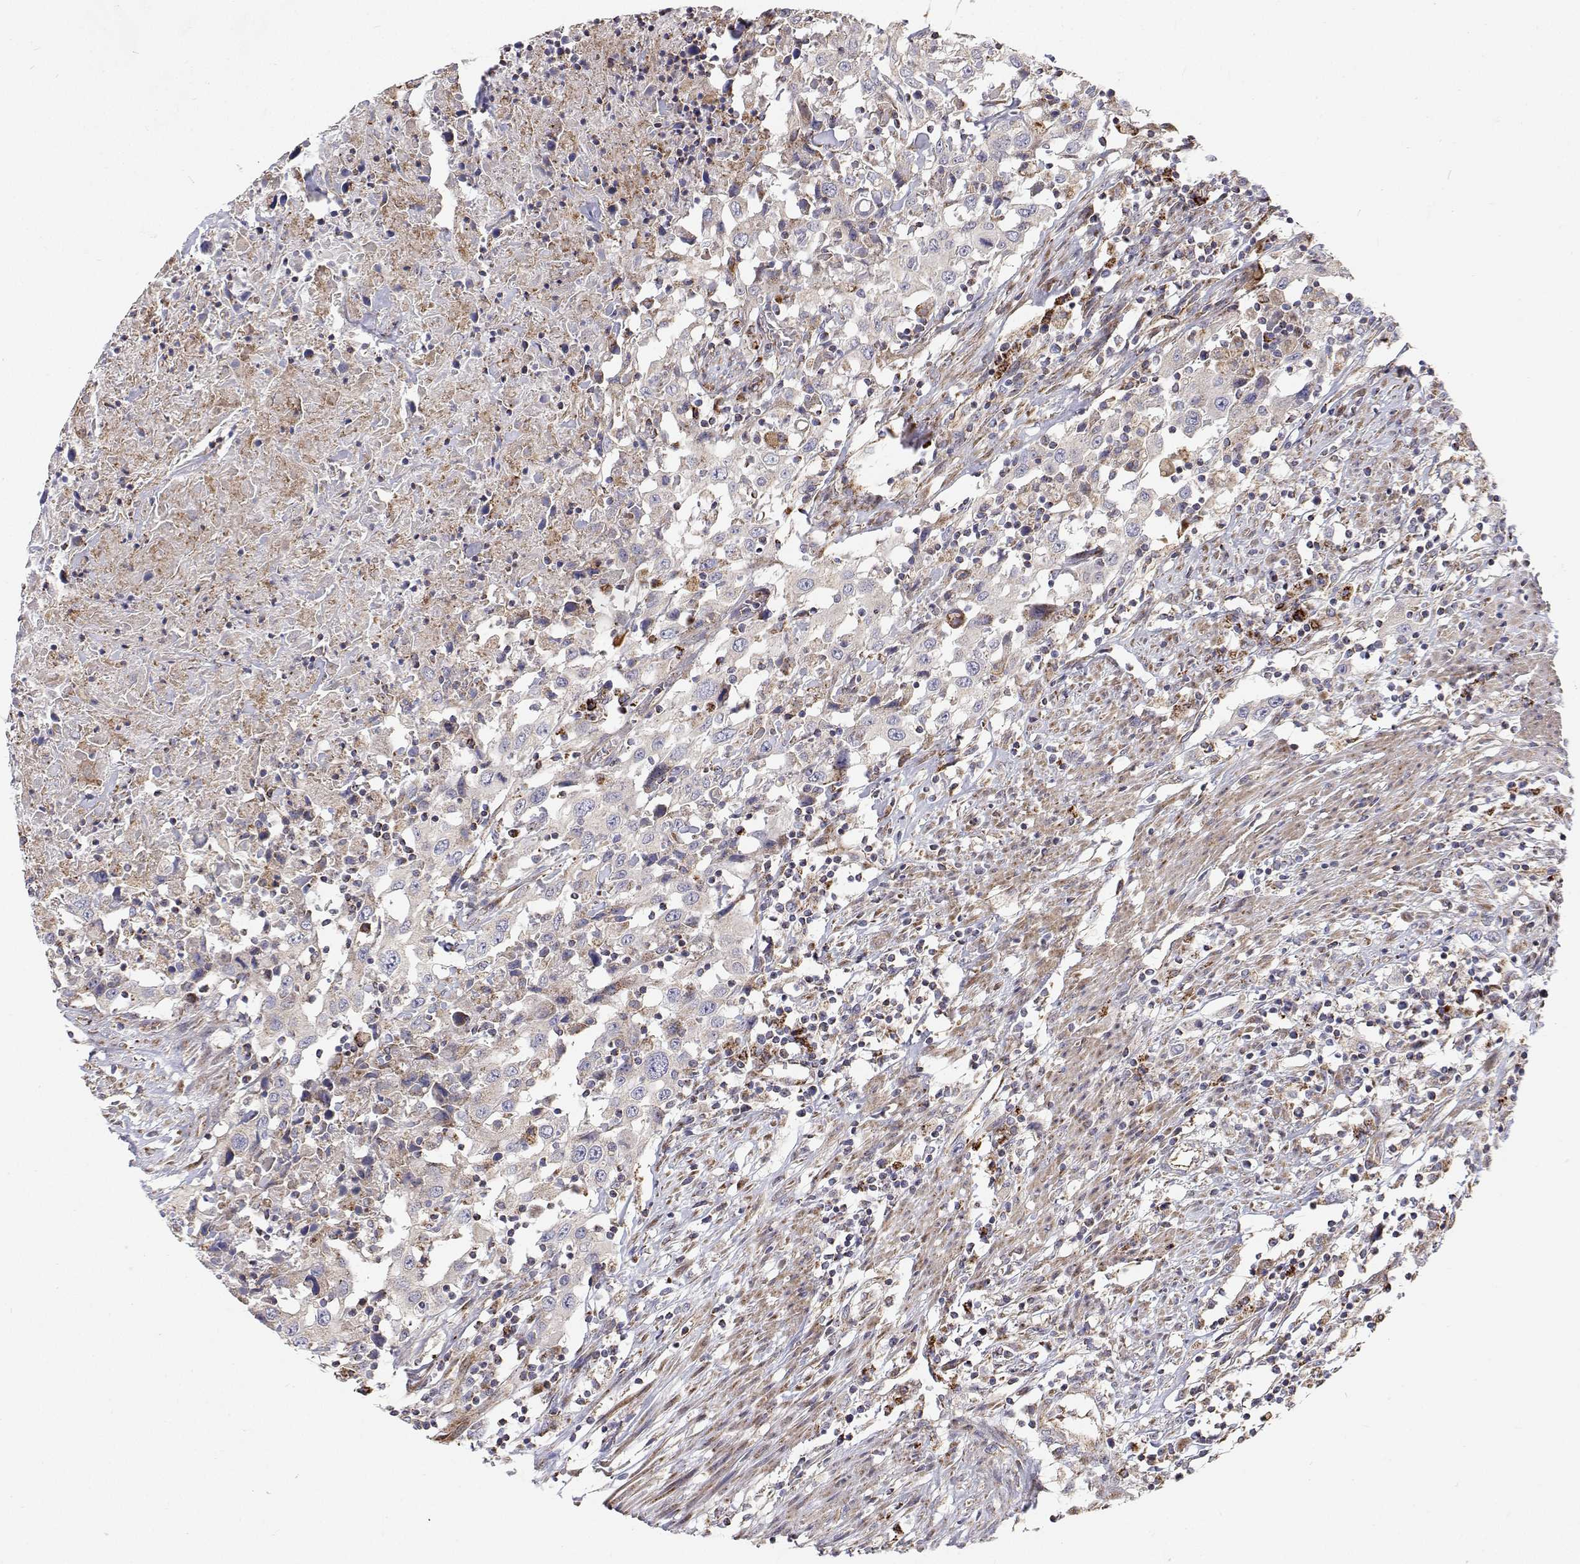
{"staining": {"intensity": "negative", "quantity": "none", "location": "none"}, "tissue": "urothelial cancer", "cell_type": "Tumor cells", "image_type": "cancer", "snomed": [{"axis": "morphology", "description": "Urothelial carcinoma, High grade"}, {"axis": "topography", "description": "Urinary bladder"}], "caption": "Image shows no protein positivity in tumor cells of urothelial carcinoma (high-grade) tissue.", "gene": "SPICE1", "patient": {"sex": "male", "age": 61}}